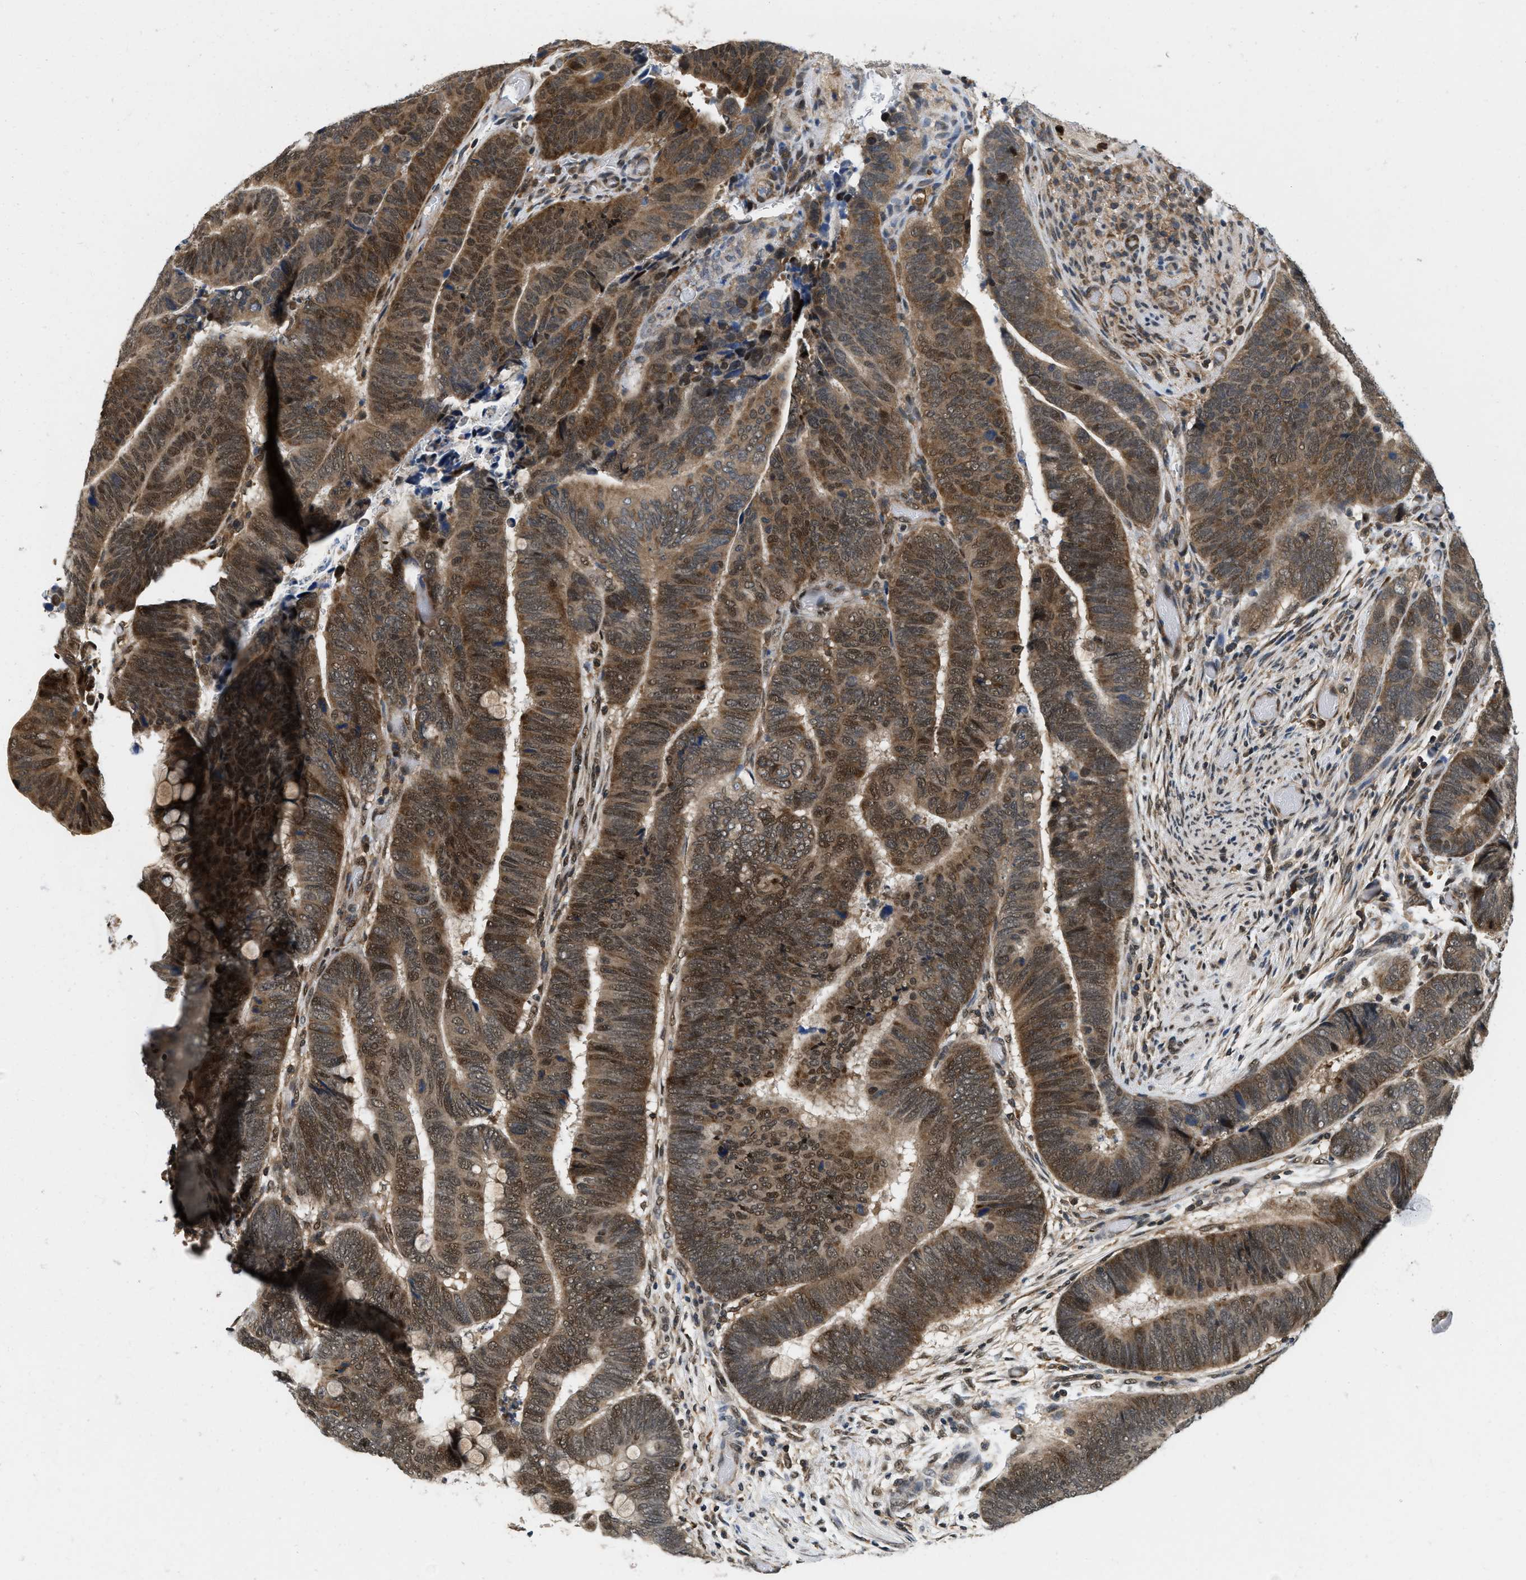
{"staining": {"intensity": "moderate", "quantity": ">75%", "location": "cytoplasmic/membranous,nuclear"}, "tissue": "colorectal cancer", "cell_type": "Tumor cells", "image_type": "cancer", "snomed": [{"axis": "morphology", "description": "Normal tissue, NOS"}, {"axis": "morphology", "description": "Adenocarcinoma, NOS"}, {"axis": "topography", "description": "Rectum"}], "caption": "There is medium levels of moderate cytoplasmic/membranous and nuclear expression in tumor cells of colorectal cancer (adenocarcinoma), as demonstrated by immunohistochemical staining (brown color).", "gene": "ATF7IP", "patient": {"sex": "male", "age": 92}}